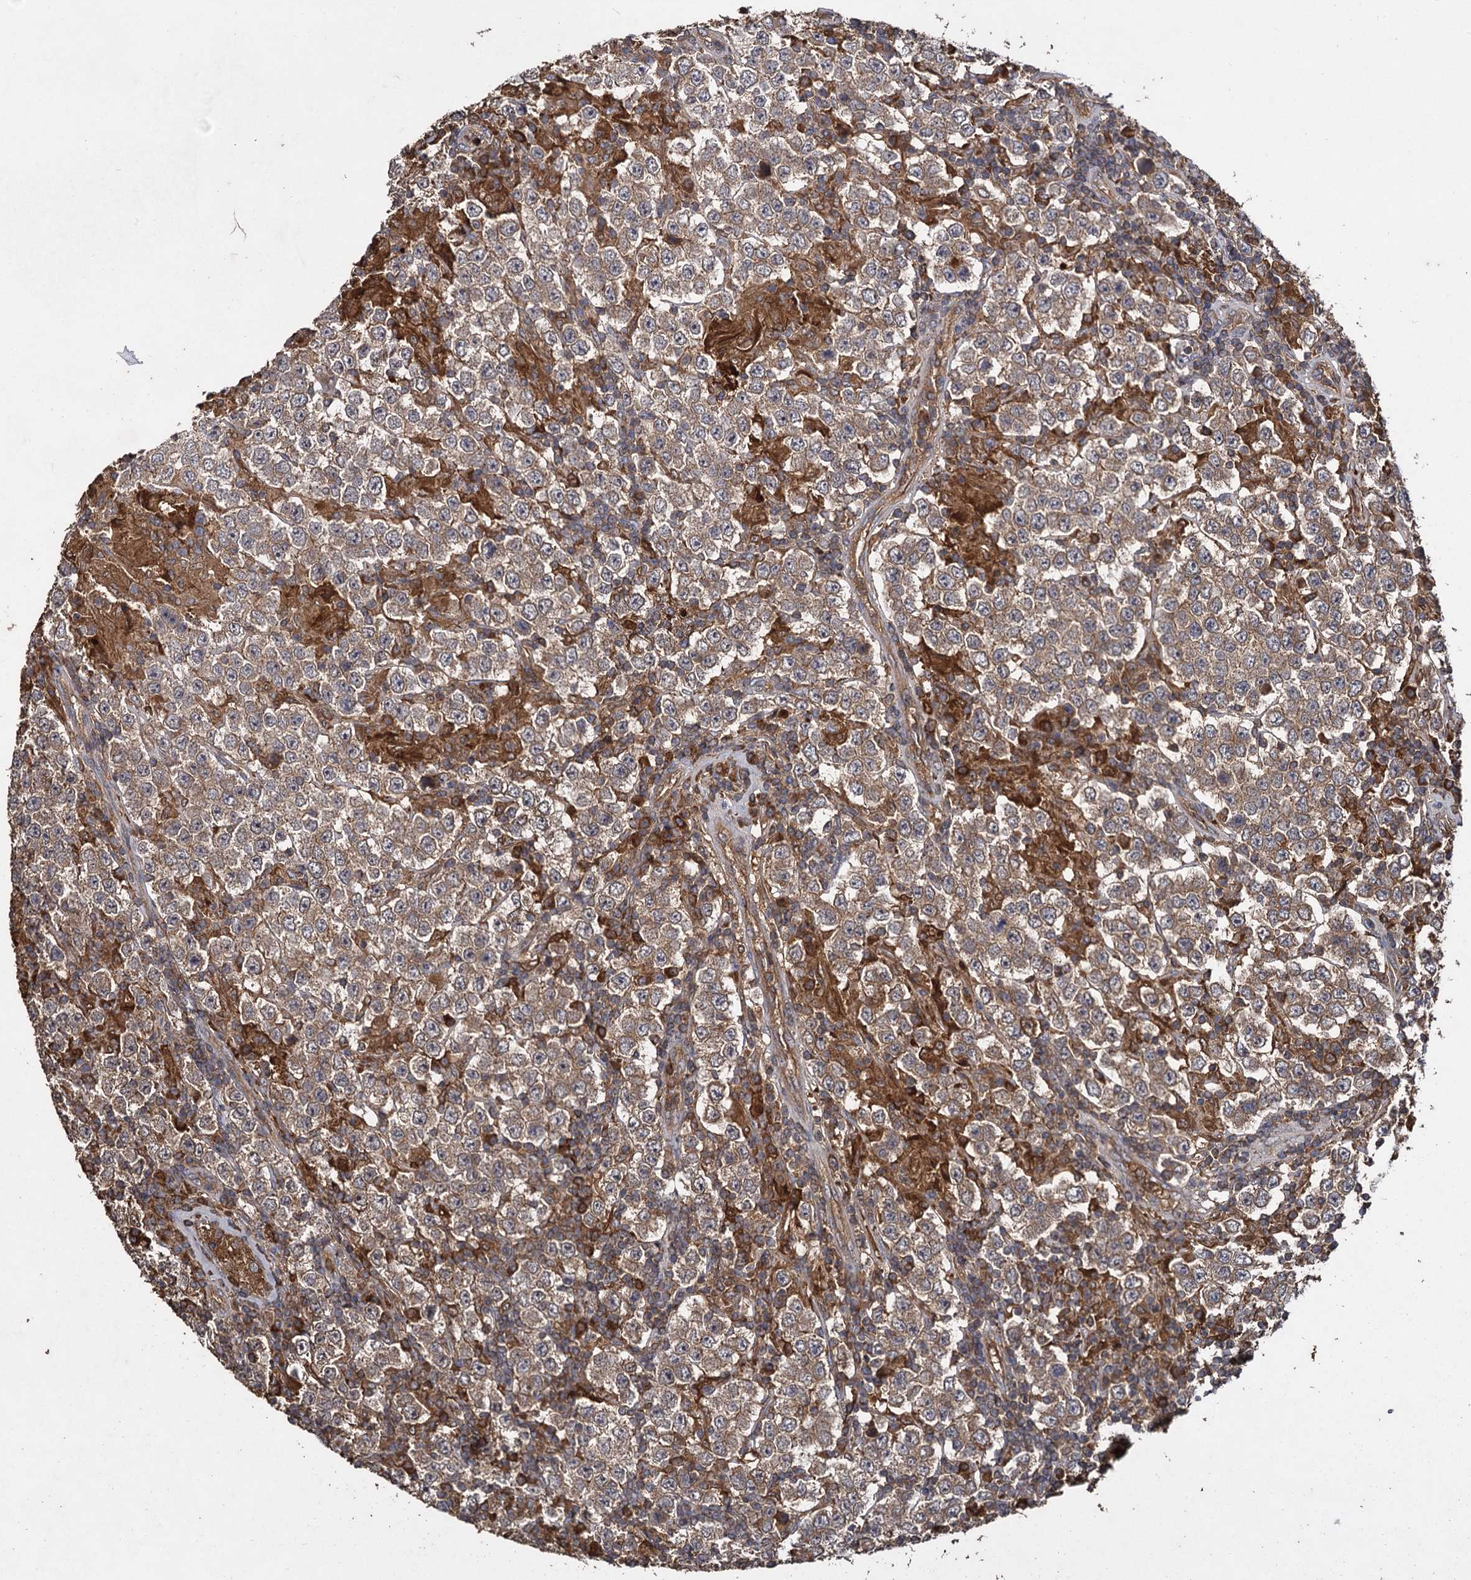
{"staining": {"intensity": "moderate", "quantity": ">75%", "location": "cytoplasmic/membranous"}, "tissue": "testis cancer", "cell_type": "Tumor cells", "image_type": "cancer", "snomed": [{"axis": "morphology", "description": "Normal tissue, NOS"}, {"axis": "morphology", "description": "Urothelial carcinoma, High grade"}, {"axis": "morphology", "description": "Seminoma, NOS"}, {"axis": "morphology", "description": "Carcinoma, Embryonal, NOS"}, {"axis": "topography", "description": "Urinary bladder"}, {"axis": "topography", "description": "Testis"}], "caption": "Testis cancer (high-grade urothelial carcinoma) stained for a protein reveals moderate cytoplasmic/membranous positivity in tumor cells.", "gene": "GCLC", "patient": {"sex": "male", "age": 41}}